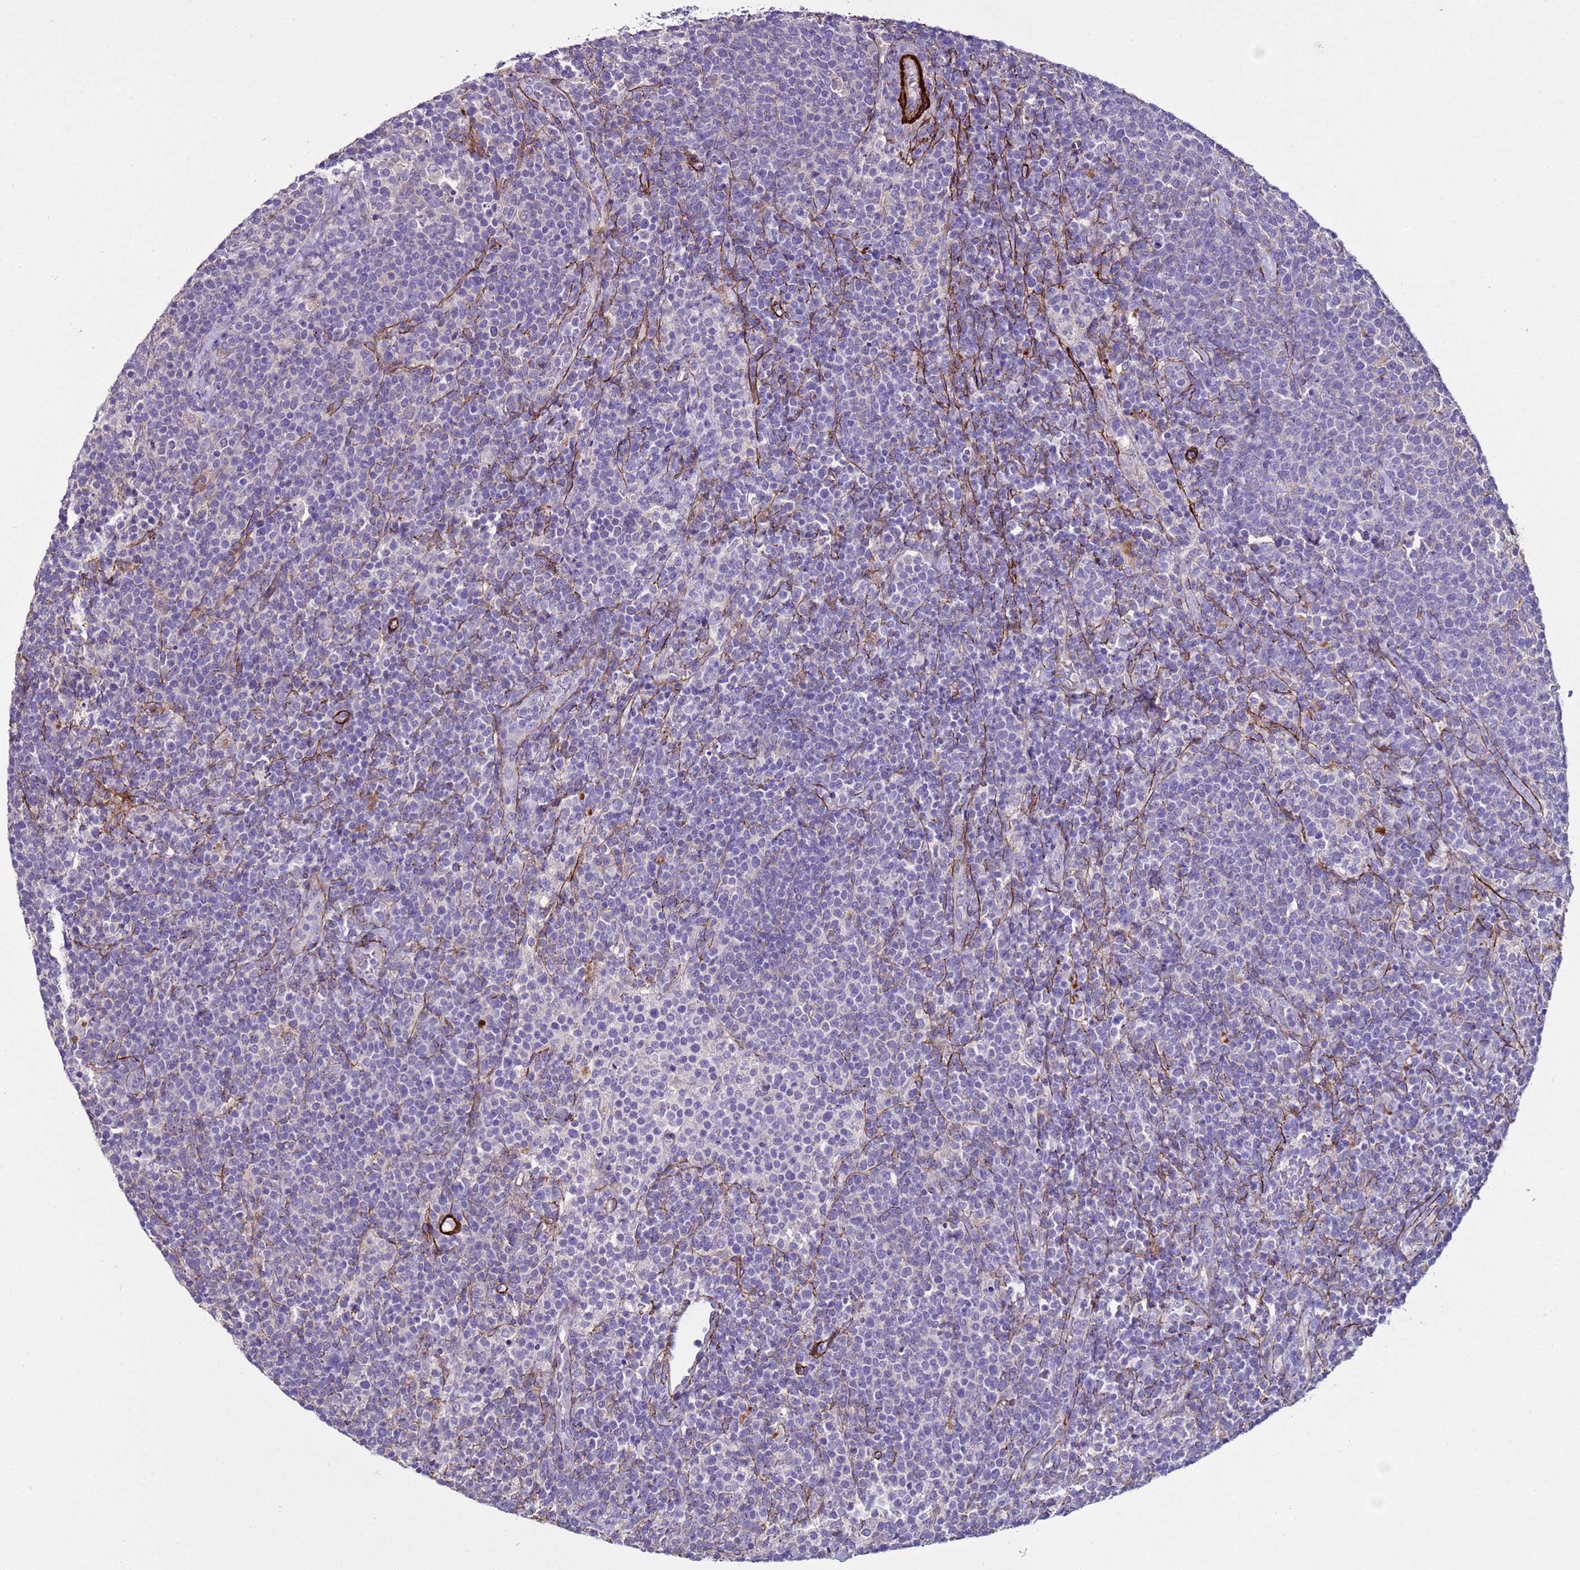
{"staining": {"intensity": "negative", "quantity": "none", "location": "none"}, "tissue": "lymphoma", "cell_type": "Tumor cells", "image_type": "cancer", "snomed": [{"axis": "morphology", "description": "Malignant lymphoma, non-Hodgkin's type, High grade"}, {"axis": "topography", "description": "Lymph node"}], "caption": "Protein analysis of lymphoma exhibits no significant staining in tumor cells.", "gene": "RABL2B", "patient": {"sex": "male", "age": 61}}